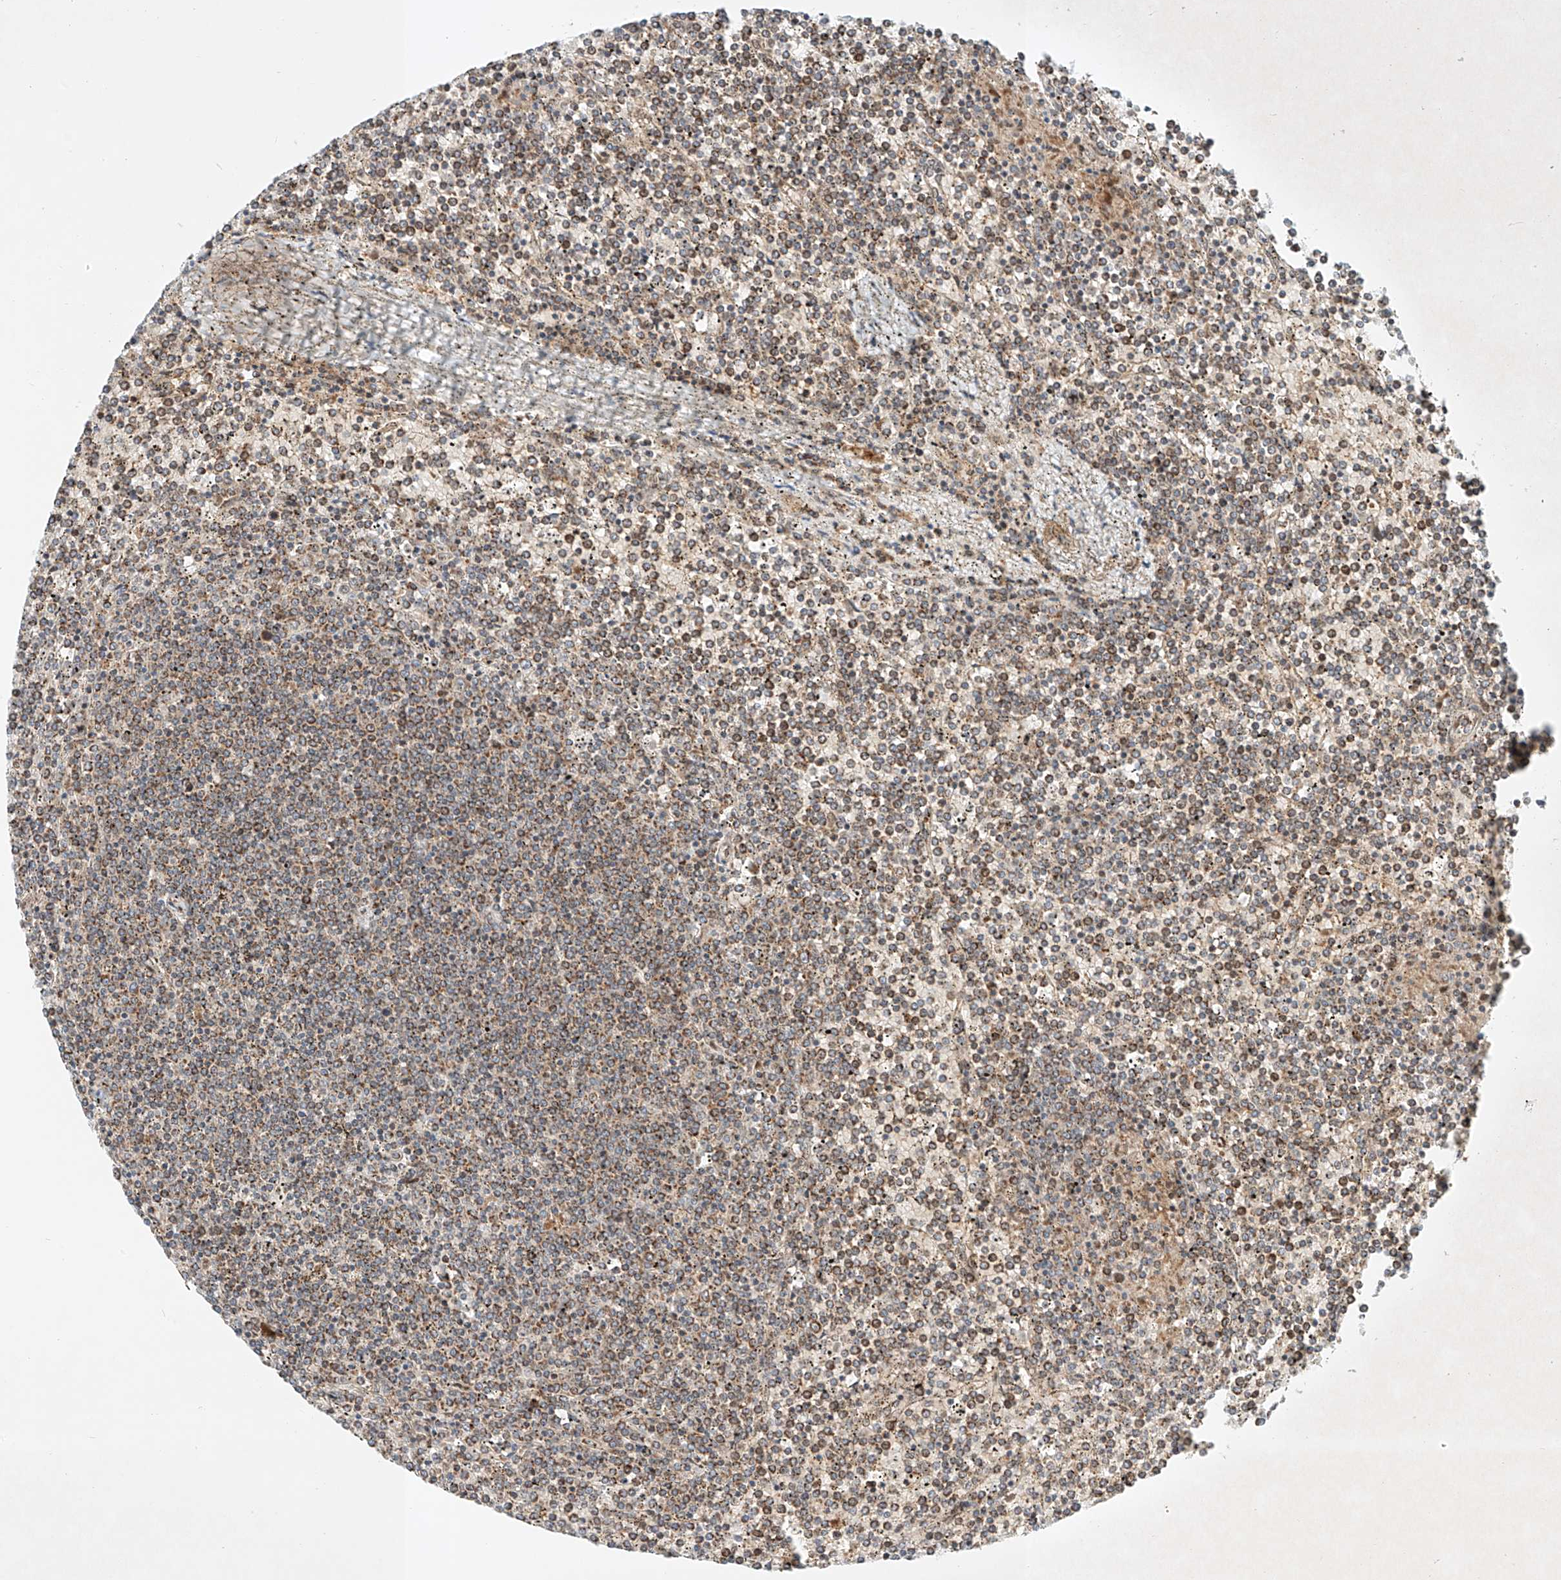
{"staining": {"intensity": "moderate", "quantity": "25%-75%", "location": "cytoplasmic/membranous"}, "tissue": "lymphoma", "cell_type": "Tumor cells", "image_type": "cancer", "snomed": [{"axis": "morphology", "description": "Malignant lymphoma, non-Hodgkin's type, Low grade"}, {"axis": "topography", "description": "Spleen"}], "caption": "Protein expression analysis of lymphoma demonstrates moderate cytoplasmic/membranous positivity in about 25%-75% of tumor cells.", "gene": "EPG5", "patient": {"sex": "female", "age": 19}}